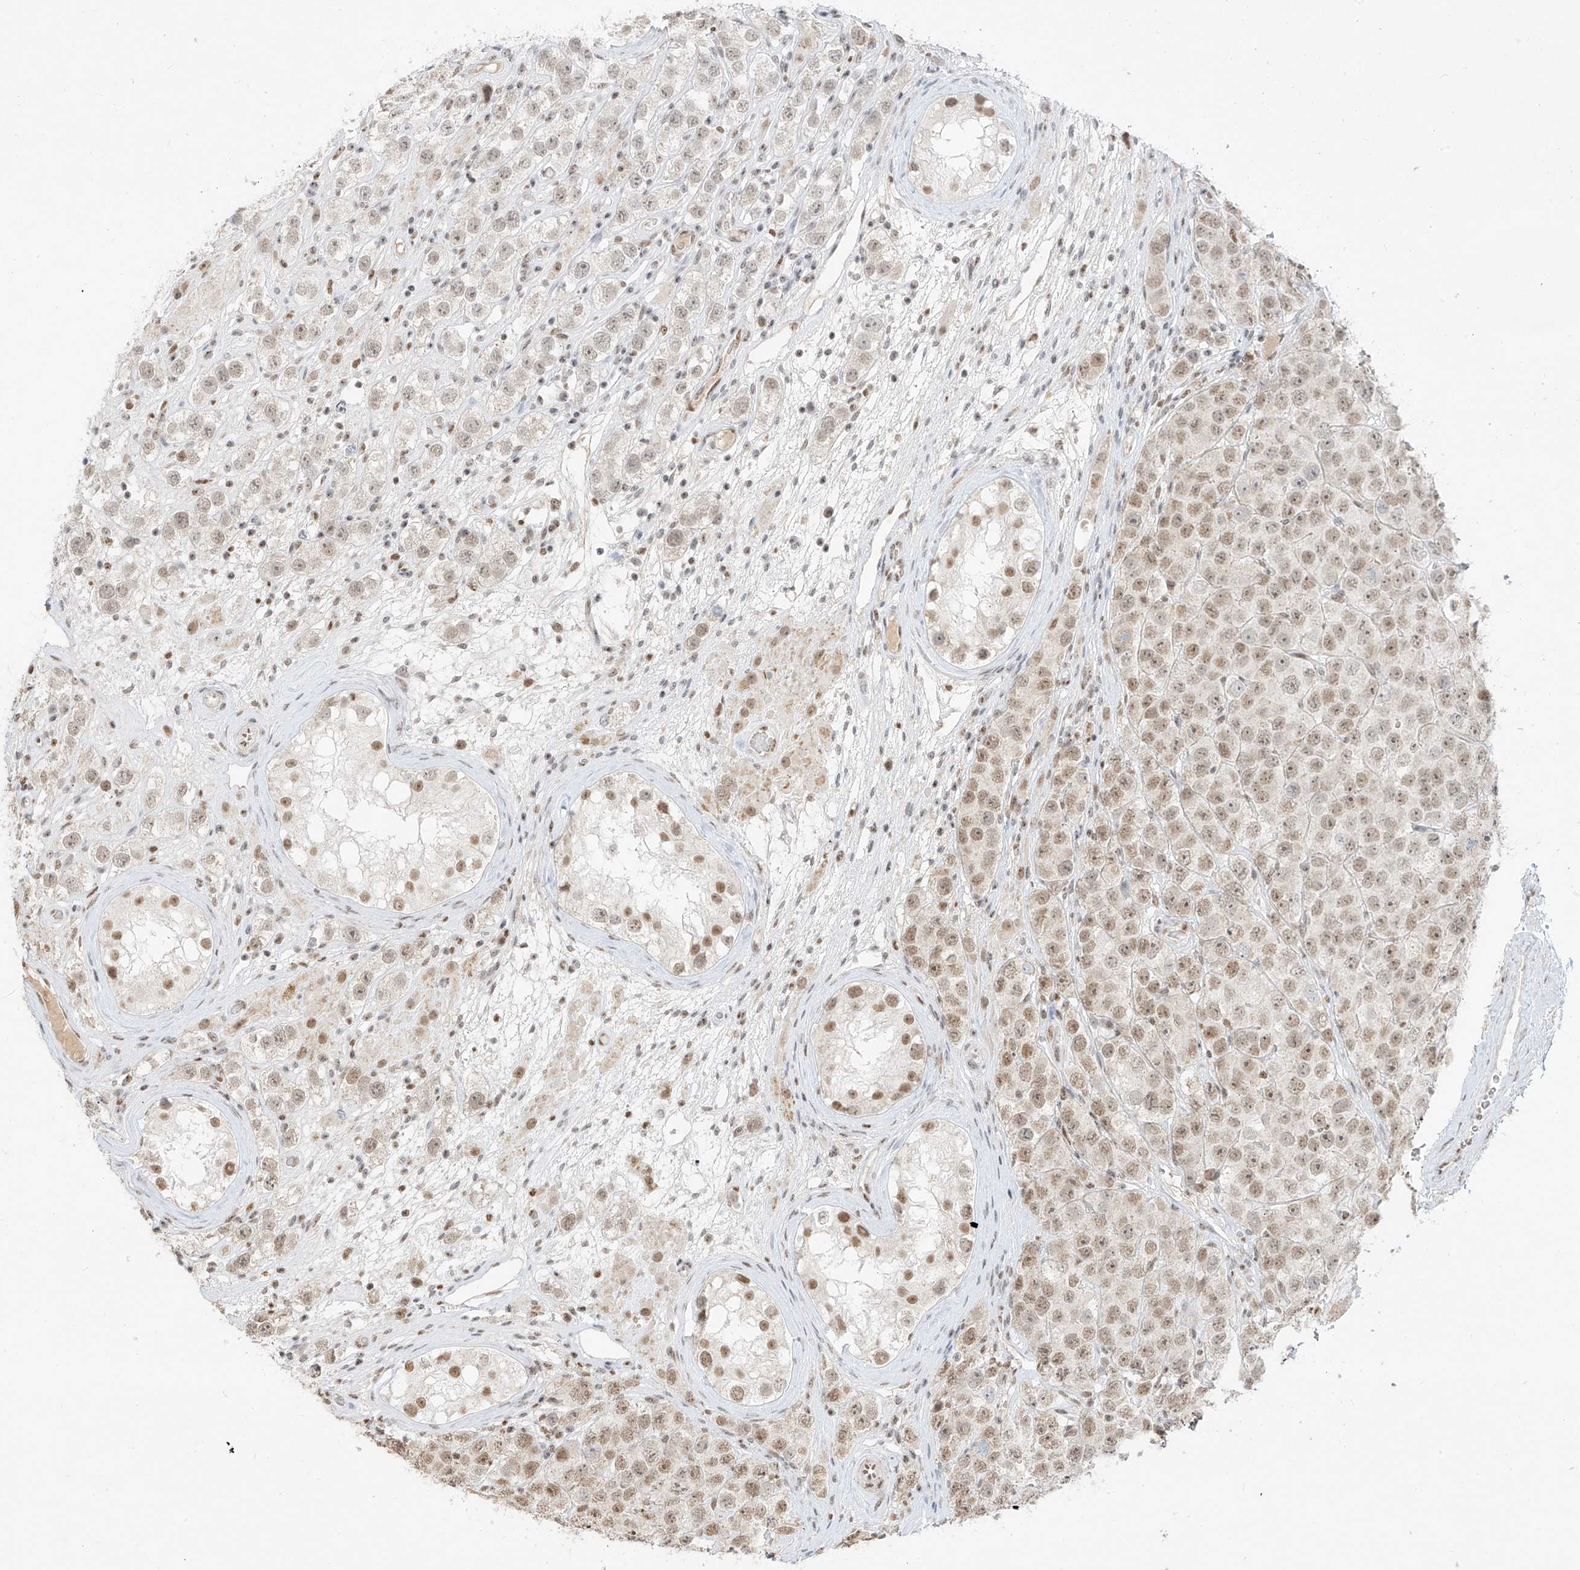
{"staining": {"intensity": "moderate", "quantity": "25%-75%", "location": "nuclear"}, "tissue": "testis cancer", "cell_type": "Tumor cells", "image_type": "cancer", "snomed": [{"axis": "morphology", "description": "Seminoma, NOS"}, {"axis": "topography", "description": "Testis"}], "caption": "A brown stain highlights moderate nuclear positivity of a protein in testis seminoma tumor cells.", "gene": "NHSL1", "patient": {"sex": "male", "age": 28}}